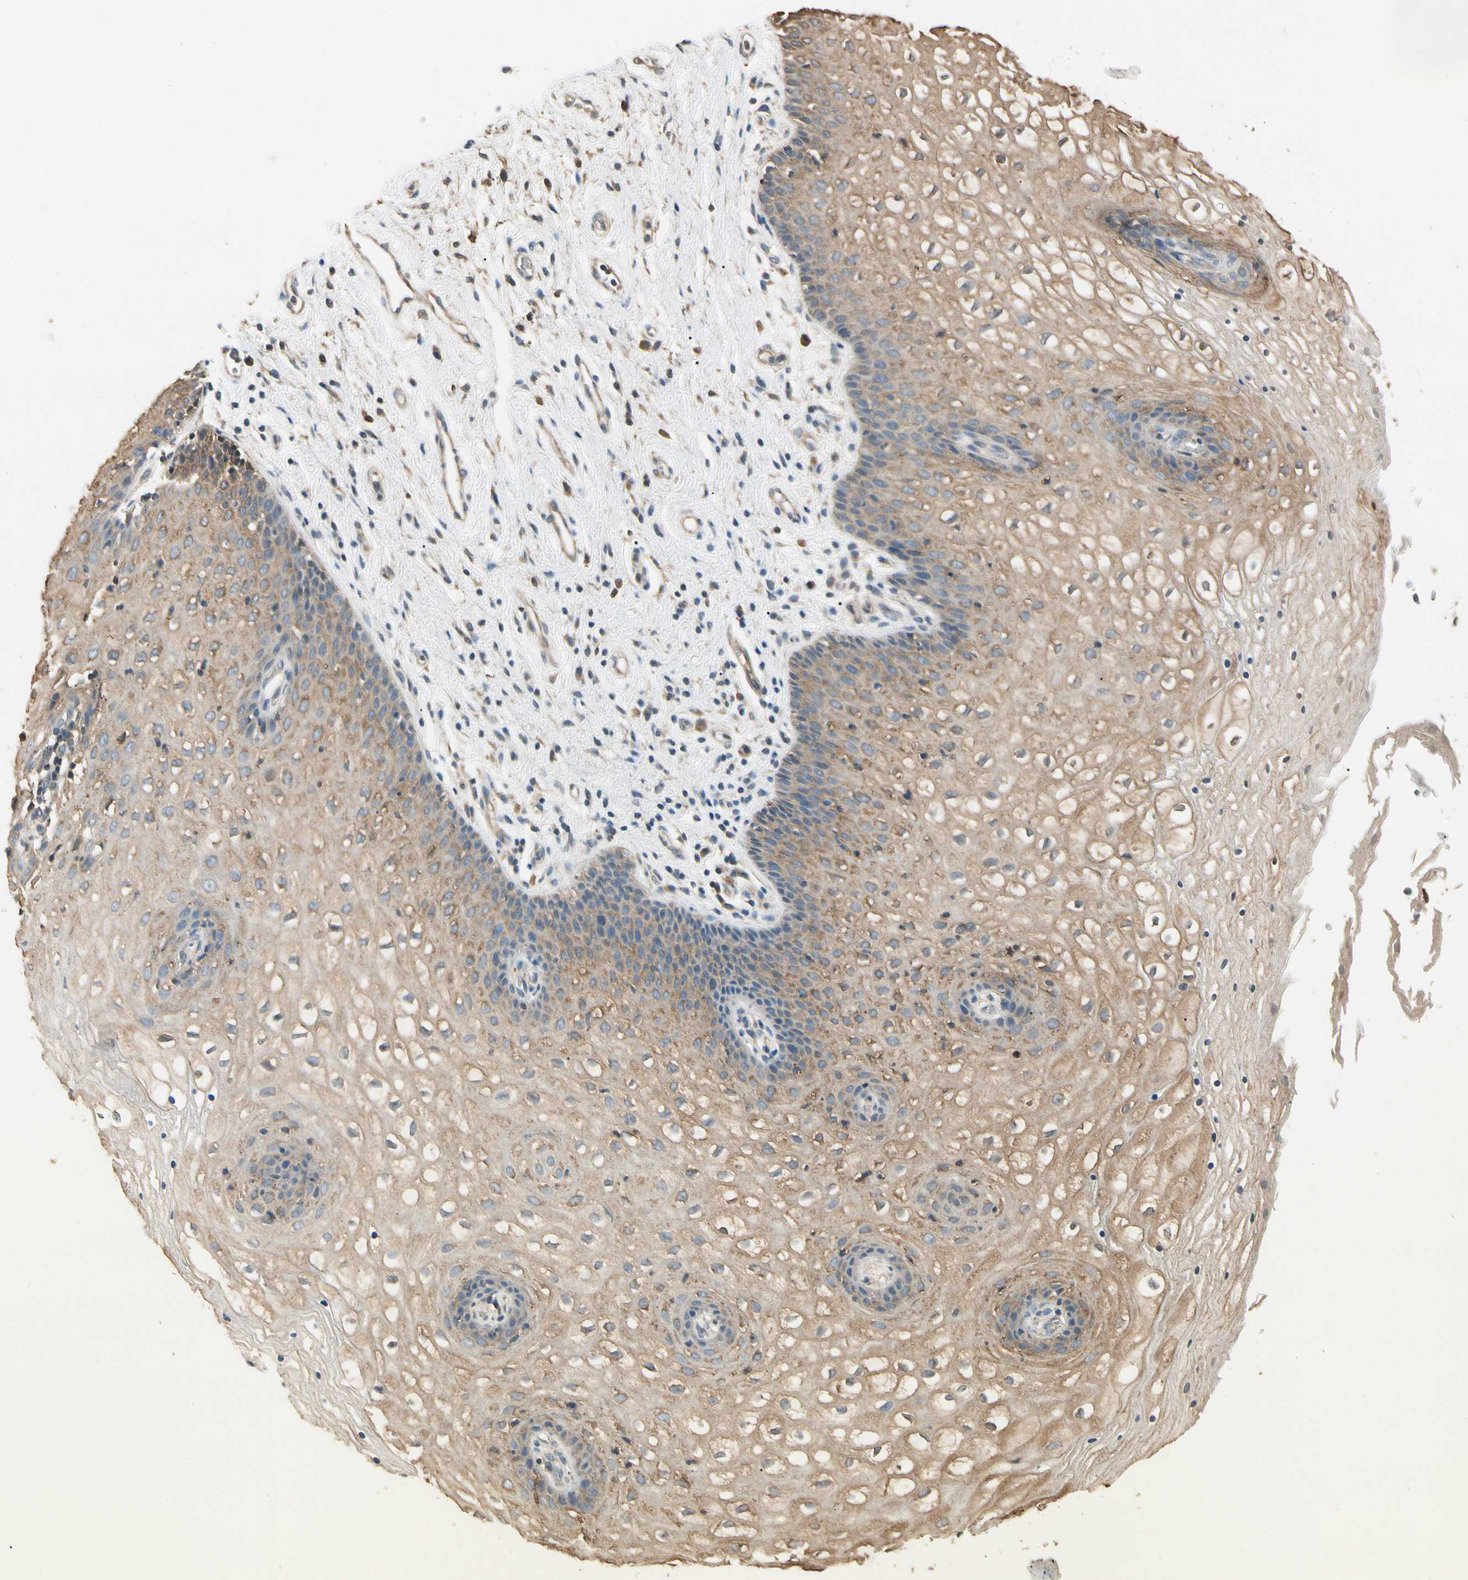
{"staining": {"intensity": "moderate", "quantity": ">75%", "location": "cytoplasmic/membranous"}, "tissue": "vagina", "cell_type": "Squamous epithelial cells", "image_type": "normal", "snomed": [{"axis": "morphology", "description": "Normal tissue, NOS"}, {"axis": "topography", "description": "Vagina"}], "caption": "An immunohistochemistry (IHC) photomicrograph of benign tissue is shown. Protein staining in brown shows moderate cytoplasmic/membranous positivity in vagina within squamous epithelial cells. (brown staining indicates protein expression, while blue staining denotes nuclei).", "gene": "CDH6", "patient": {"sex": "female", "age": 34}}